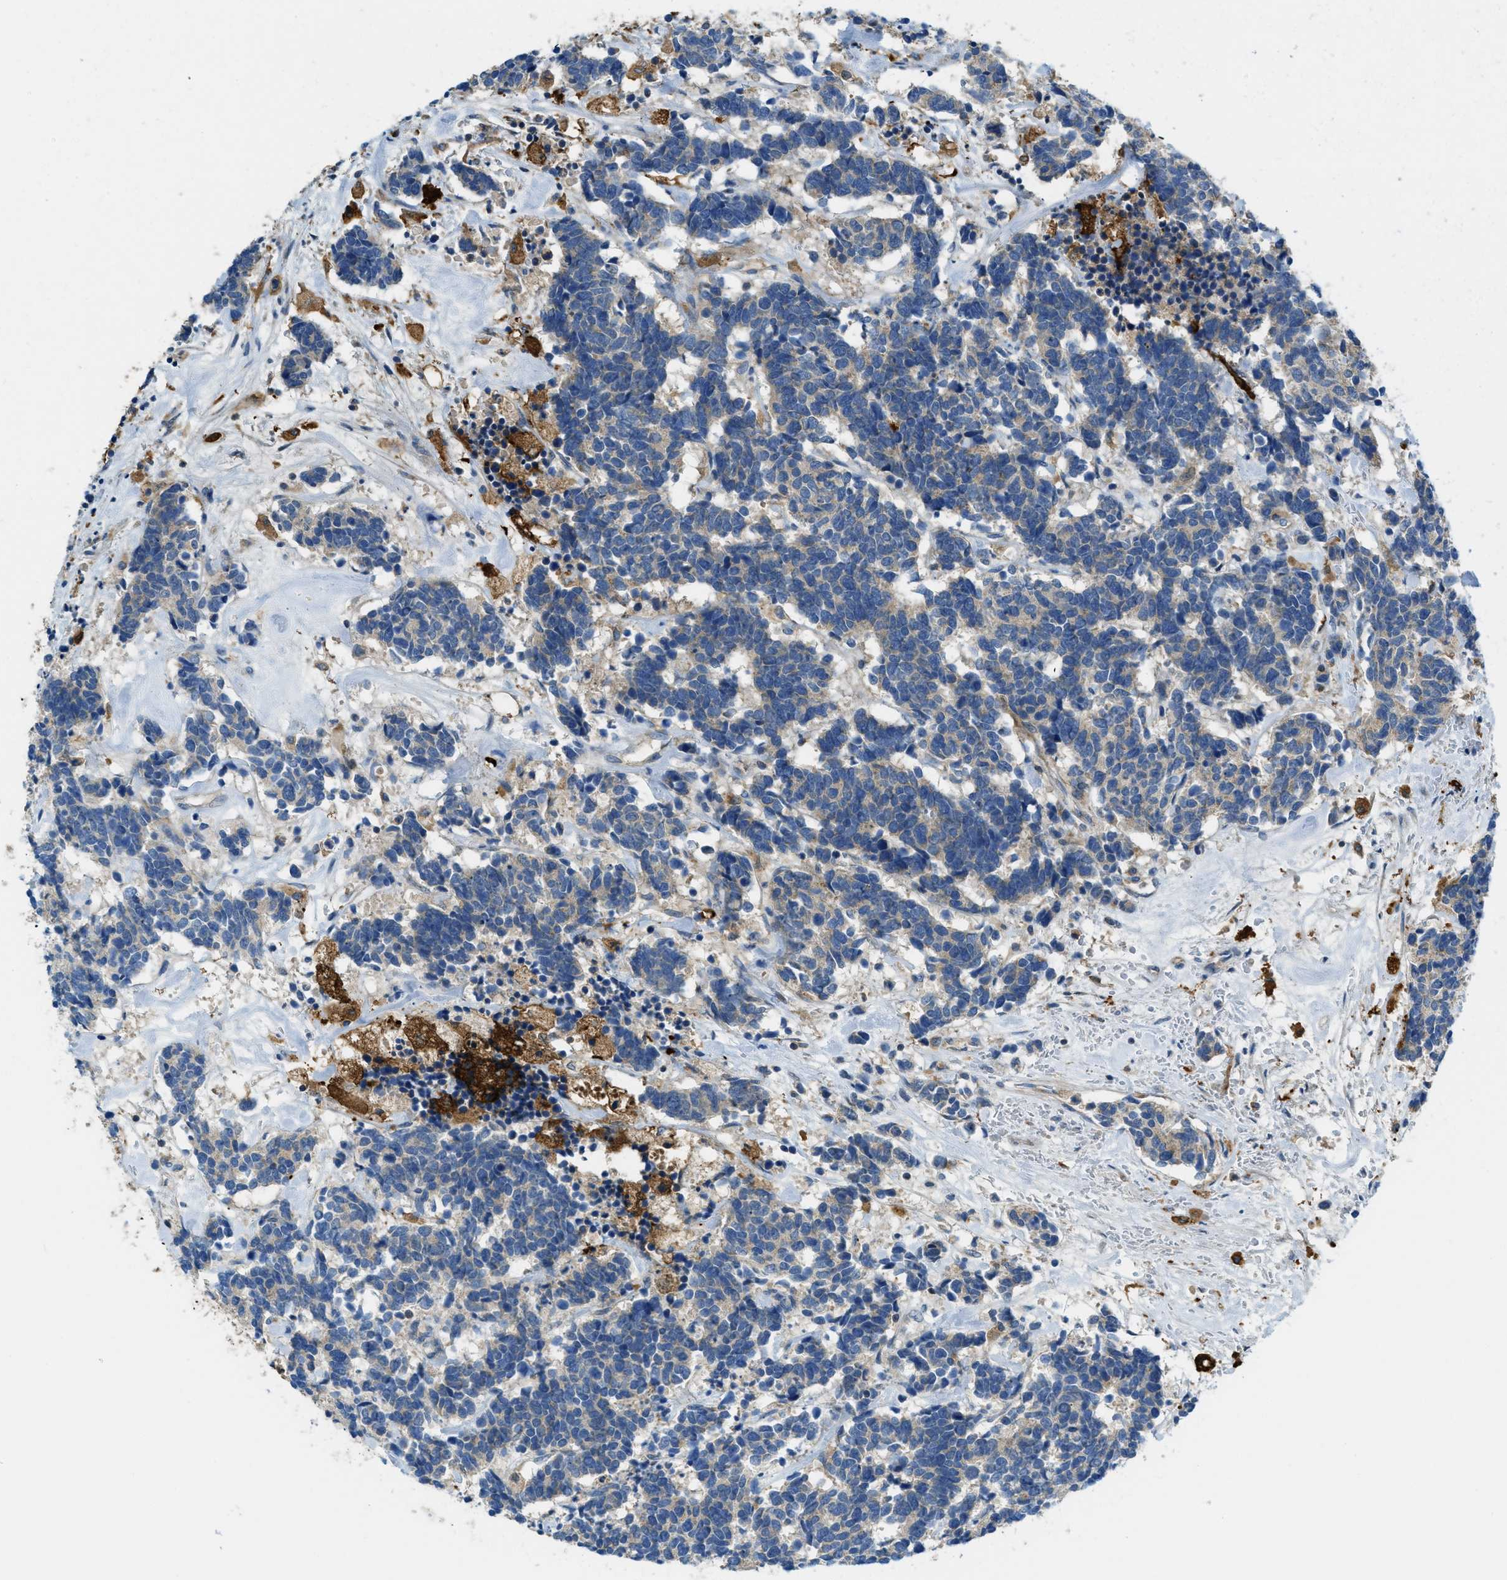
{"staining": {"intensity": "weak", "quantity": "25%-75%", "location": "cytoplasmic/membranous"}, "tissue": "carcinoid", "cell_type": "Tumor cells", "image_type": "cancer", "snomed": [{"axis": "morphology", "description": "Carcinoma, NOS"}, {"axis": "morphology", "description": "Carcinoid, malignant, NOS"}, {"axis": "topography", "description": "Urinary bladder"}], "caption": "Tumor cells exhibit low levels of weak cytoplasmic/membranous expression in about 25%-75% of cells in human carcinoid. Using DAB (brown) and hematoxylin (blue) stains, captured at high magnification using brightfield microscopy.", "gene": "RFFL", "patient": {"sex": "male", "age": 57}}